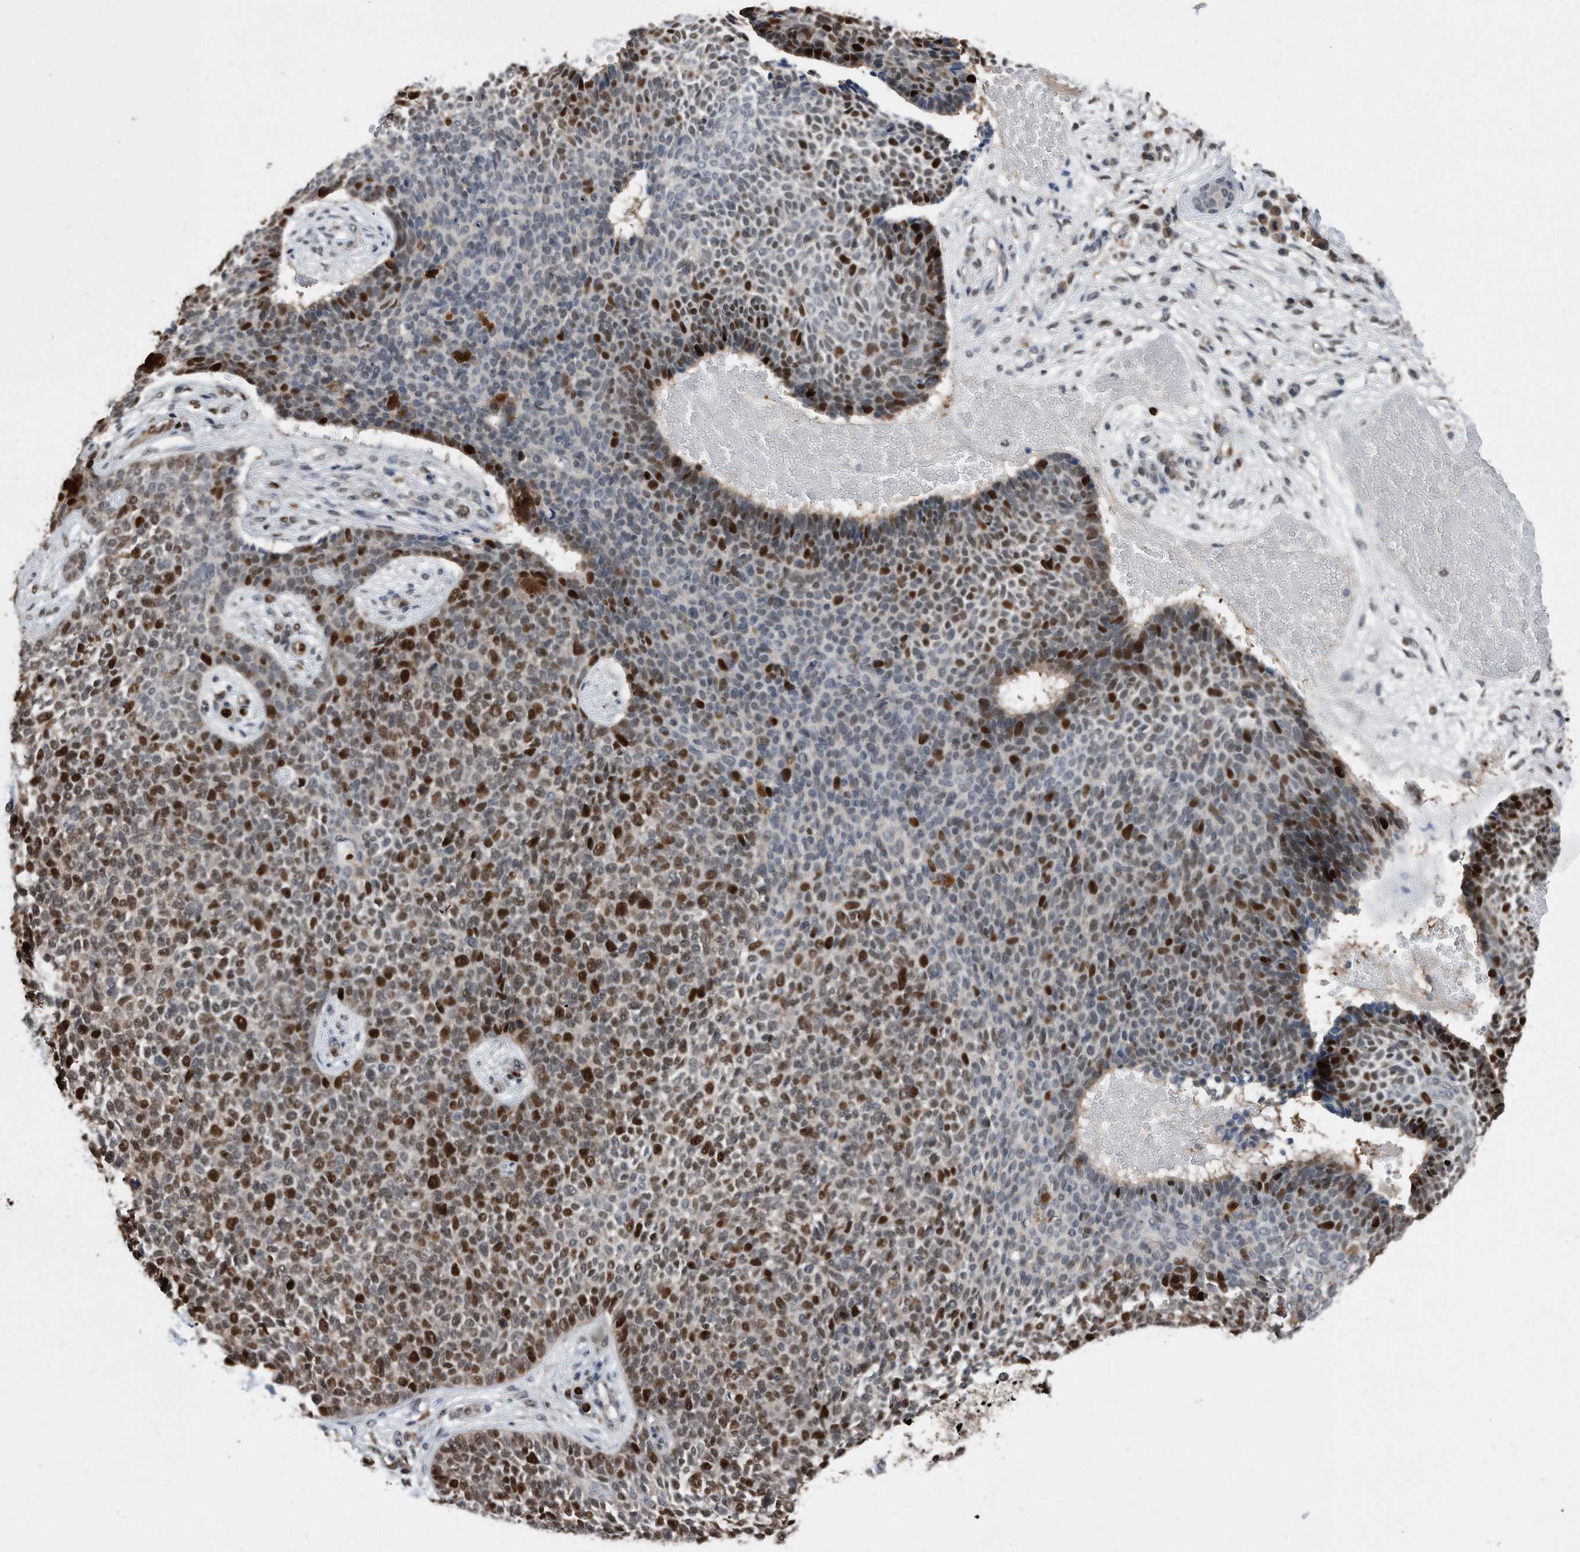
{"staining": {"intensity": "strong", "quantity": "25%-75%", "location": "nuclear"}, "tissue": "skin cancer", "cell_type": "Tumor cells", "image_type": "cancer", "snomed": [{"axis": "morphology", "description": "Basal cell carcinoma"}, {"axis": "topography", "description": "Skin"}], "caption": "Immunohistochemistry (DAB (3,3'-diaminobenzidine)) staining of skin basal cell carcinoma reveals strong nuclear protein expression in about 25%-75% of tumor cells. (DAB IHC with brightfield microscopy, high magnification).", "gene": "PCNA", "patient": {"sex": "female", "age": 84}}